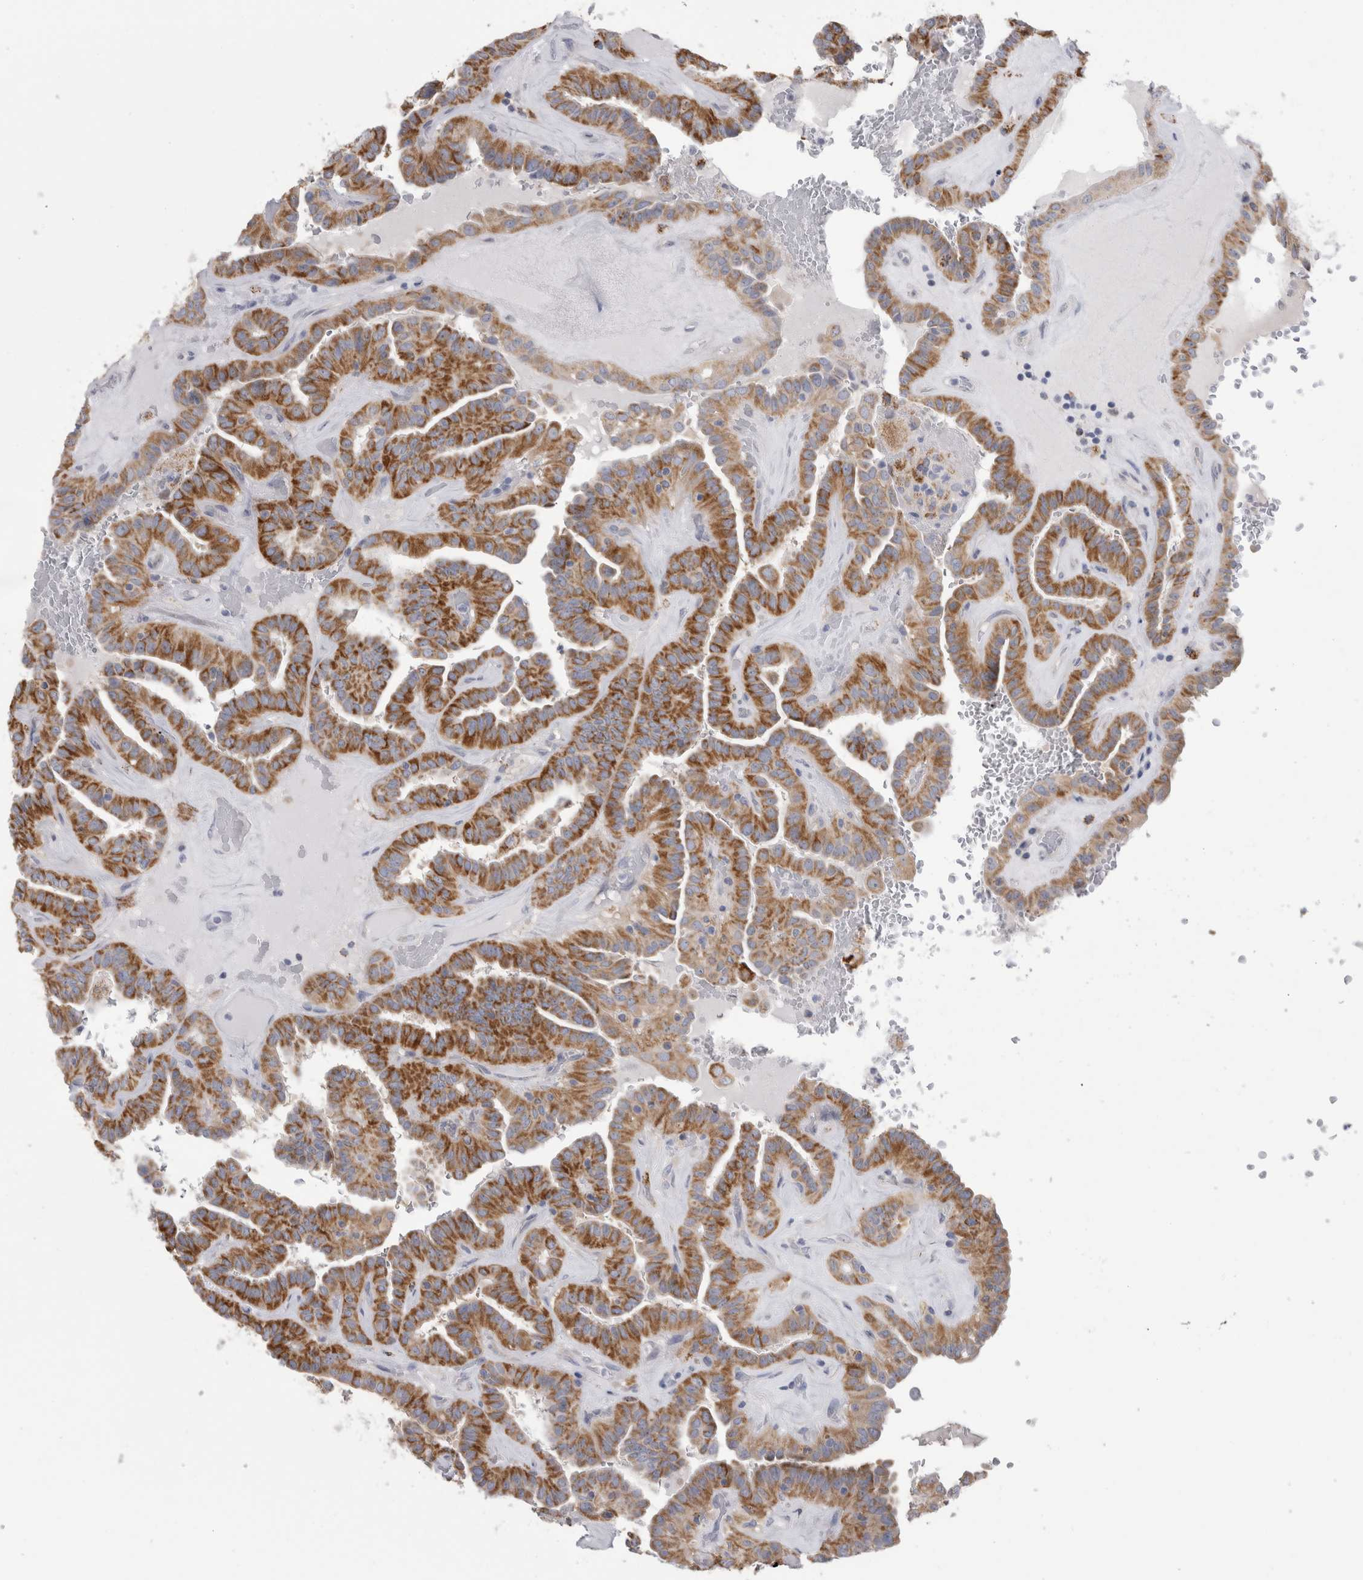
{"staining": {"intensity": "strong", "quantity": "25%-75%", "location": "cytoplasmic/membranous"}, "tissue": "thyroid cancer", "cell_type": "Tumor cells", "image_type": "cancer", "snomed": [{"axis": "morphology", "description": "Papillary adenocarcinoma, NOS"}, {"axis": "topography", "description": "Thyroid gland"}], "caption": "Brown immunohistochemical staining in human thyroid cancer exhibits strong cytoplasmic/membranous expression in about 25%-75% of tumor cells.", "gene": "GATM", "patient": {"sex": "male", "age": 77}}